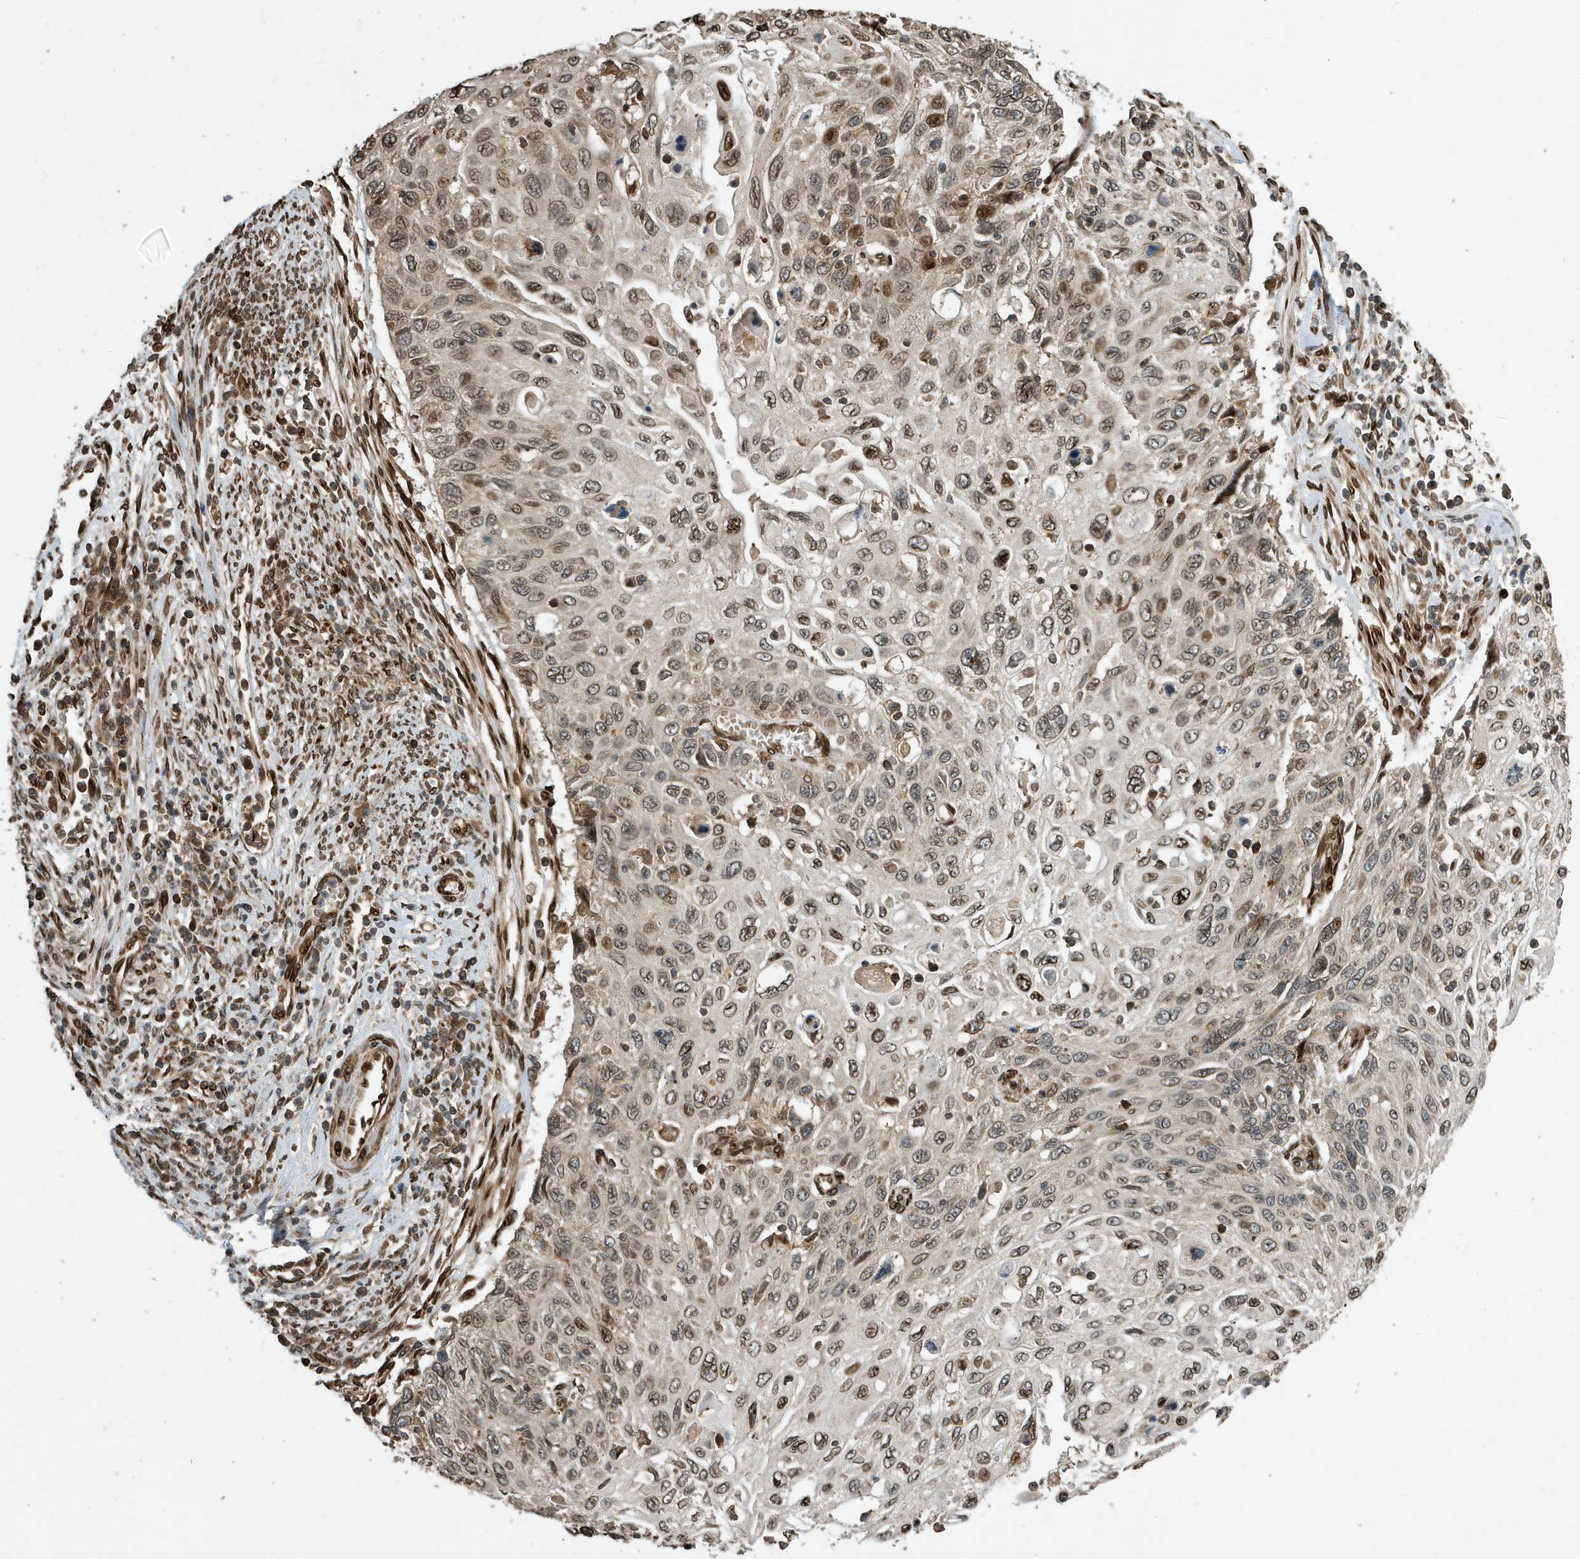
{"staining": {"intensity": "moderate", "quantity": ">75%", "location": "nuclear"}, "tissue": "cervical cancer", "cell_type": "Tumor cells", "image_type": "cancer", "snomed": [{"axis": "morphology", "description": "Squamous cell carcinoma, NOS"}, {"axis": "topography", "description": "Cervix"}], "caption": "IHC staining of cervical cancer (squamous cell carcinoma), which reveals medium levels of moderate nuclear expression in about >75% of tumor cells indicating moderate nuclear protein expression. The staining was performed using DAB (brown) for protein detection and nuclei were counterstained in hematoxylin (blue).", "gene": "DUSP18", "patient": {"sex": "female", "age": 70}}